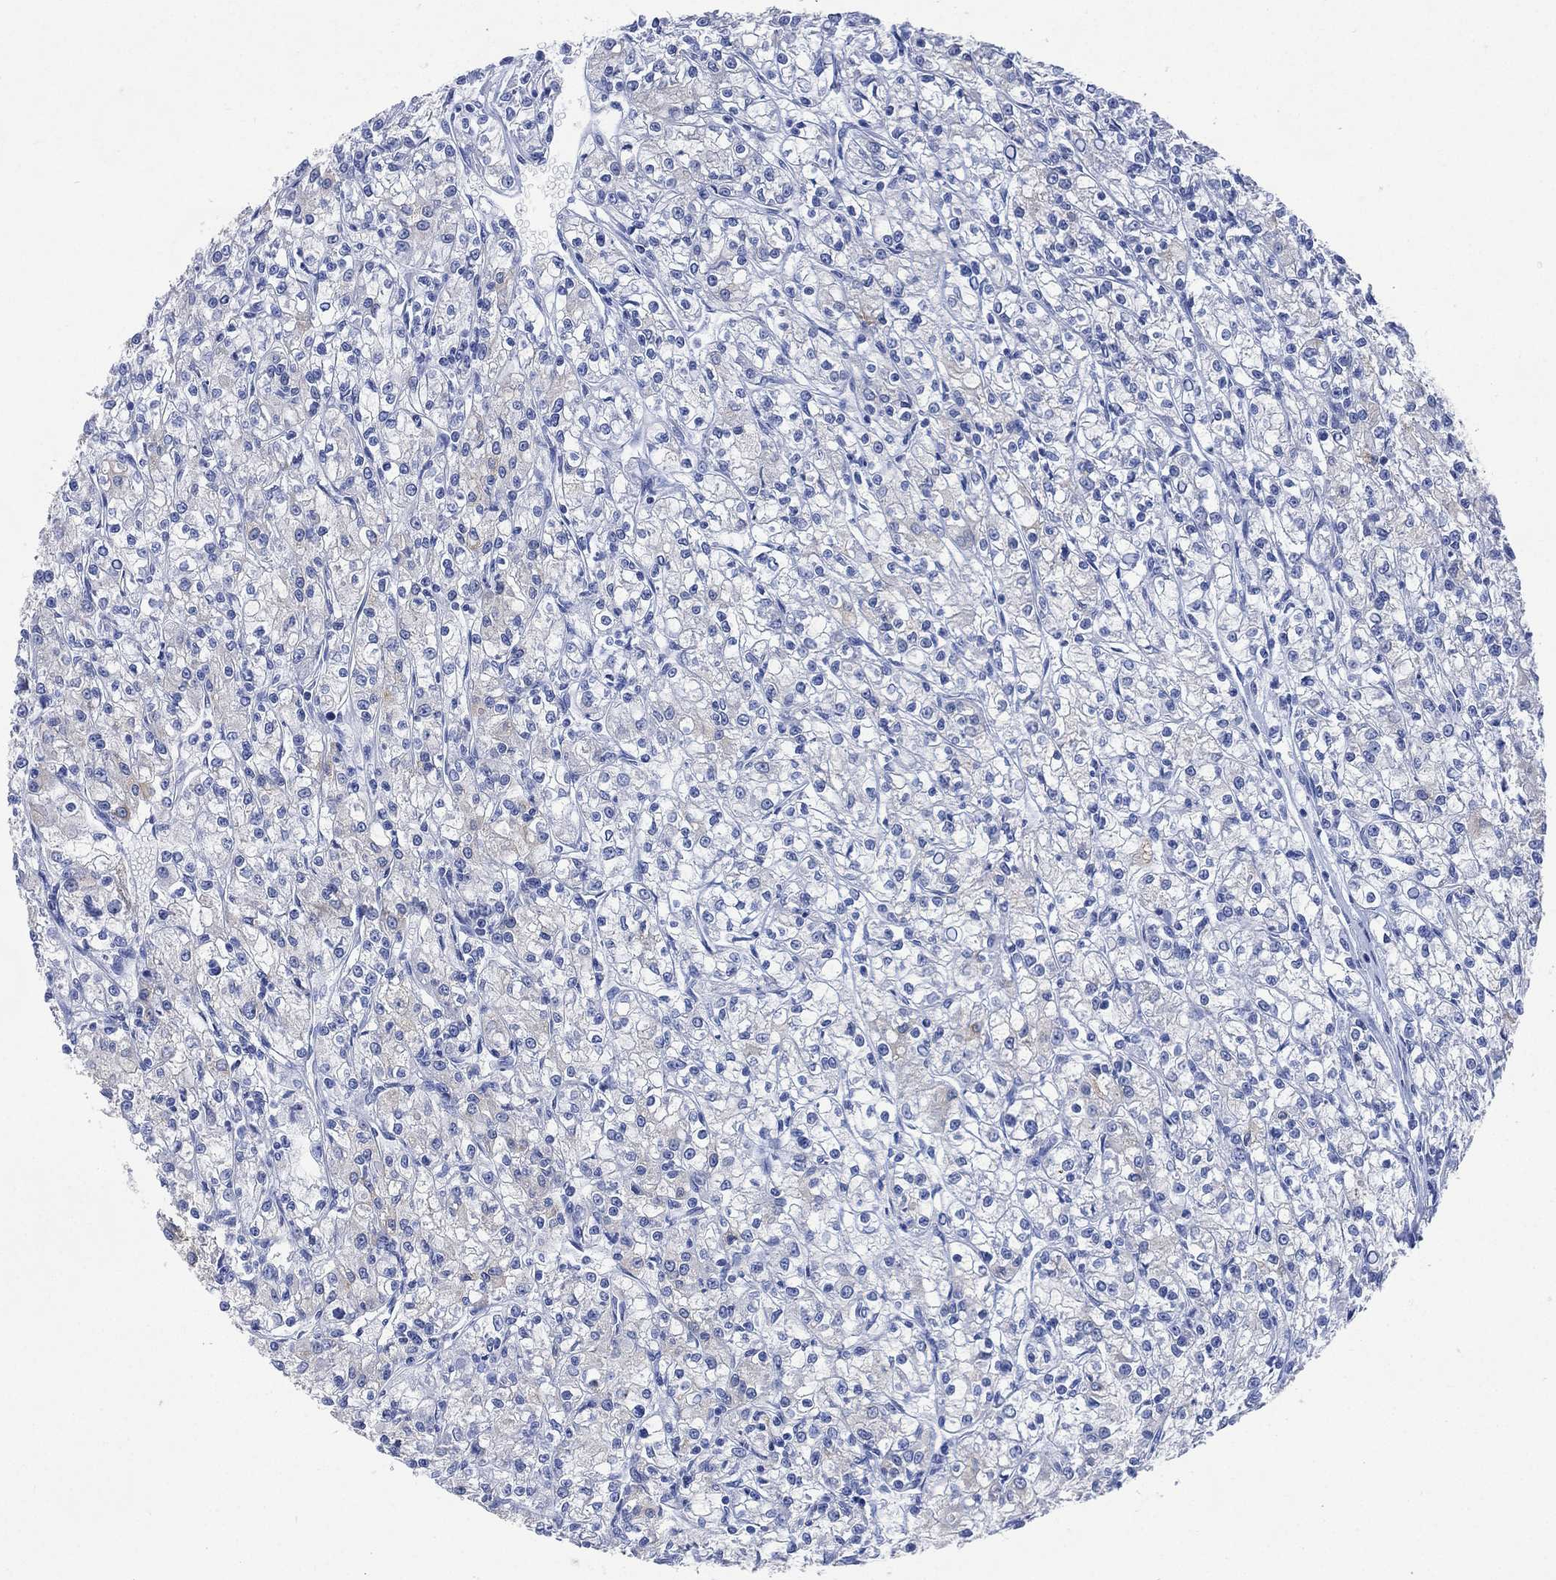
{"staining": {"intensity": "negative", "quantity": "none", "location": "none"}, "tissue": "renal cancer", "cell_type": "Tumor cells", "image_type": "cancer", "snomed": [{"axis": "morphology", "description": "Adenocarcinoma, NOS"}, {"axis": "topography", "description": "Kidney"}], "caption": "IHC of adenocarcinoma (renal) displays no expression in tumor cells. (DAB (3,3'-diaminobenzidine) immunohistochemistry (IHC) with hematoxylin counter stain).", "gene": "FMO1", "patient": {"sex": "female", "age": 59}}